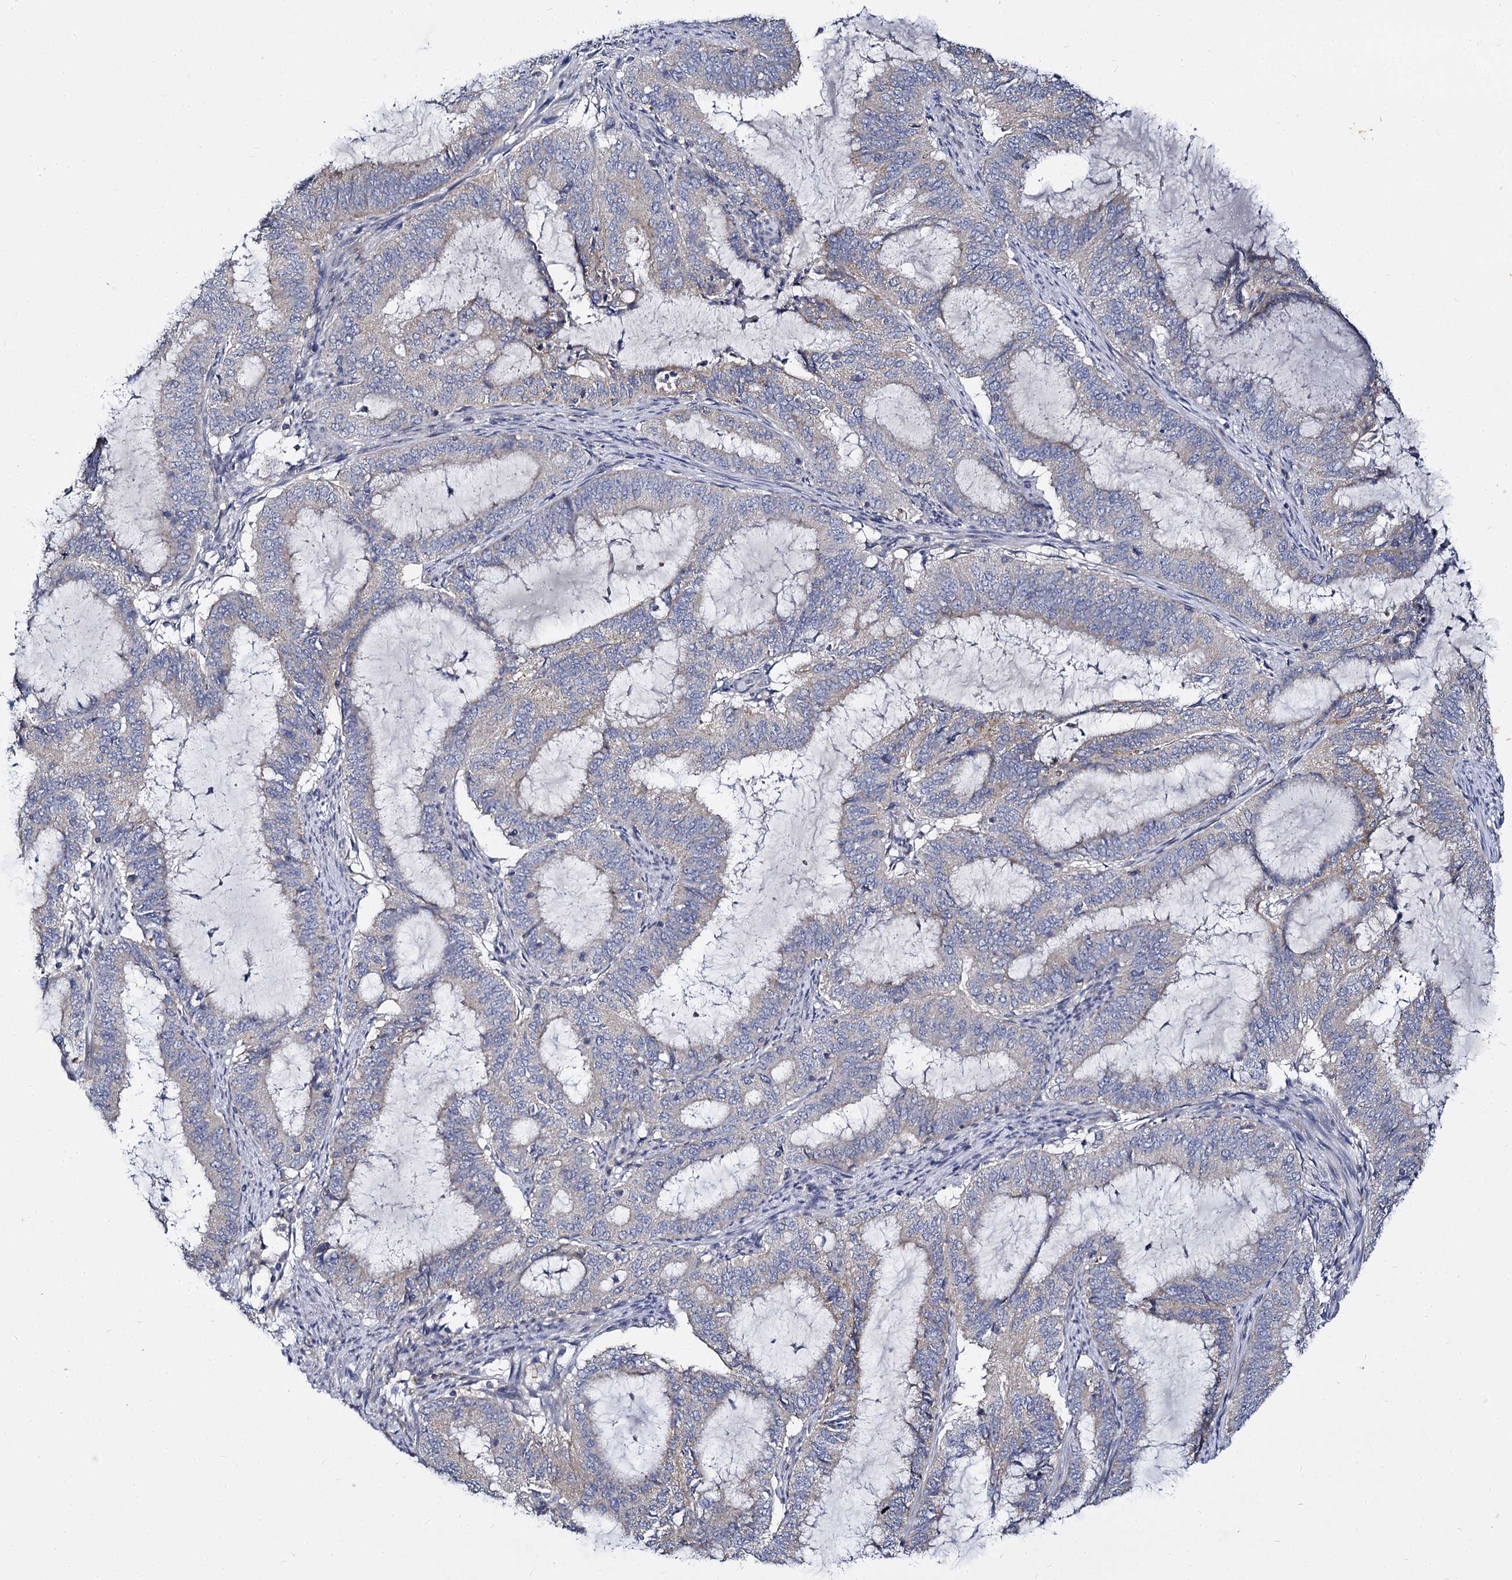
{"staining": {"intensity": "negative", "quantity": "none", "location": "none"}, "tissue": "endometrial cancer", "cell_type": "Tumor cells", "image_type": "cancer", "snomed": [{"axis": "morphology", "description": "Adenocarcinoma, NOS"}, {"axis": "topography", "description": "Endometrium"}], "caption": "Endometrial adenocarcinoma stained for a protein using IHC shows no expression tumor cells.", "gene": "PANX2", "patient": {"sex": "female", "age": 51}}